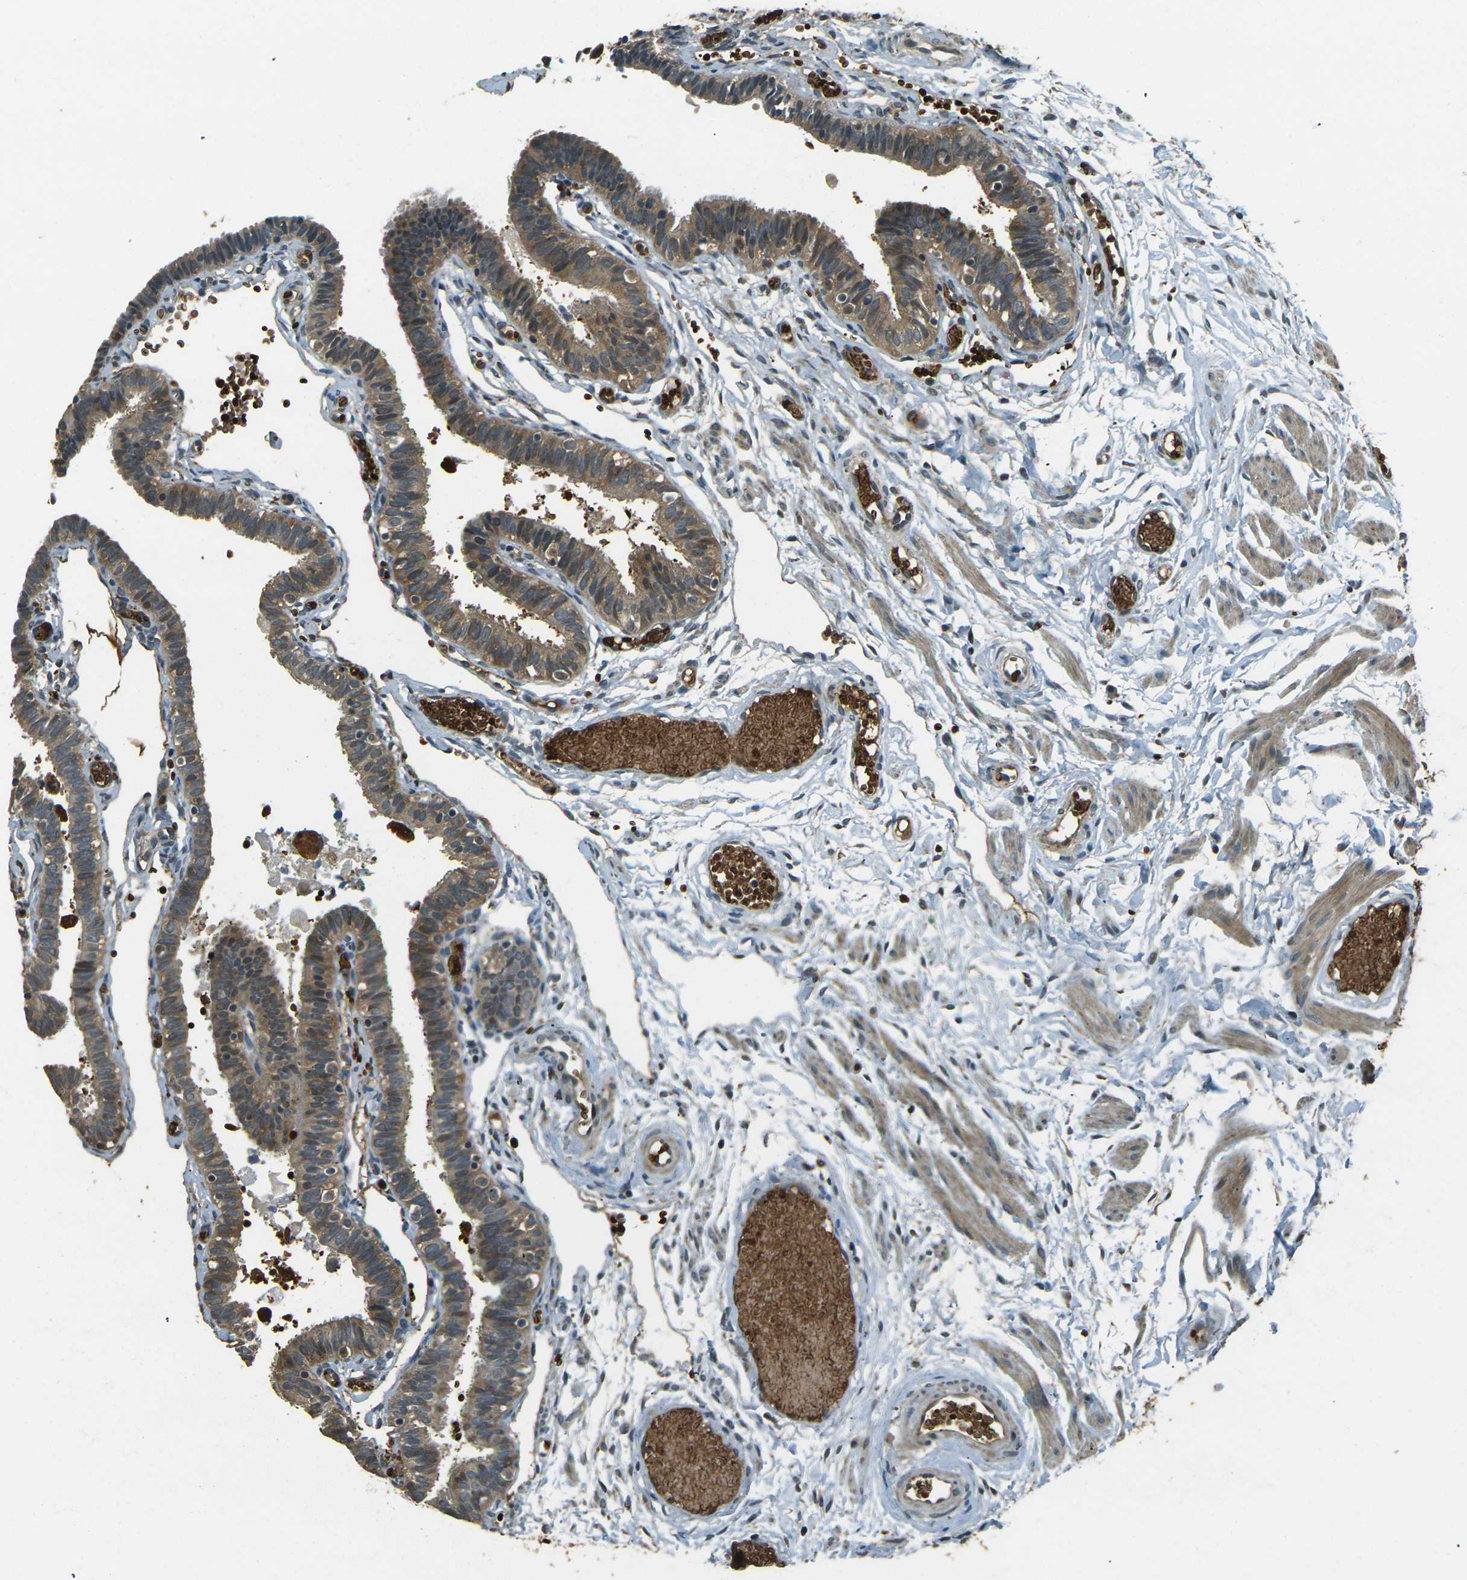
{"staining": {"intensity": "strong", "quantity": ">75%", "location": "cytoplasmic/membranous"}, "tissue": "fallopian tube", "cell_type": "Glandular cells", "image_type": "normal", "snomed": [{"axis": "morphology", "description": "Normal tissue, NOS"}, {"axis": "topography", "description": "Fallopian tube"}], "caption": "Protein expression analysis of benign fallopian tube demonstrates strong cytoplasmic/membranous staining in about >75% of glandular cells. (DAB (3,3'-diaminobenzidine) IHC with brightfield microscopy, high magnification).", "gene": "TOR1A", "patient": {"sex": "female", "age": 46}}